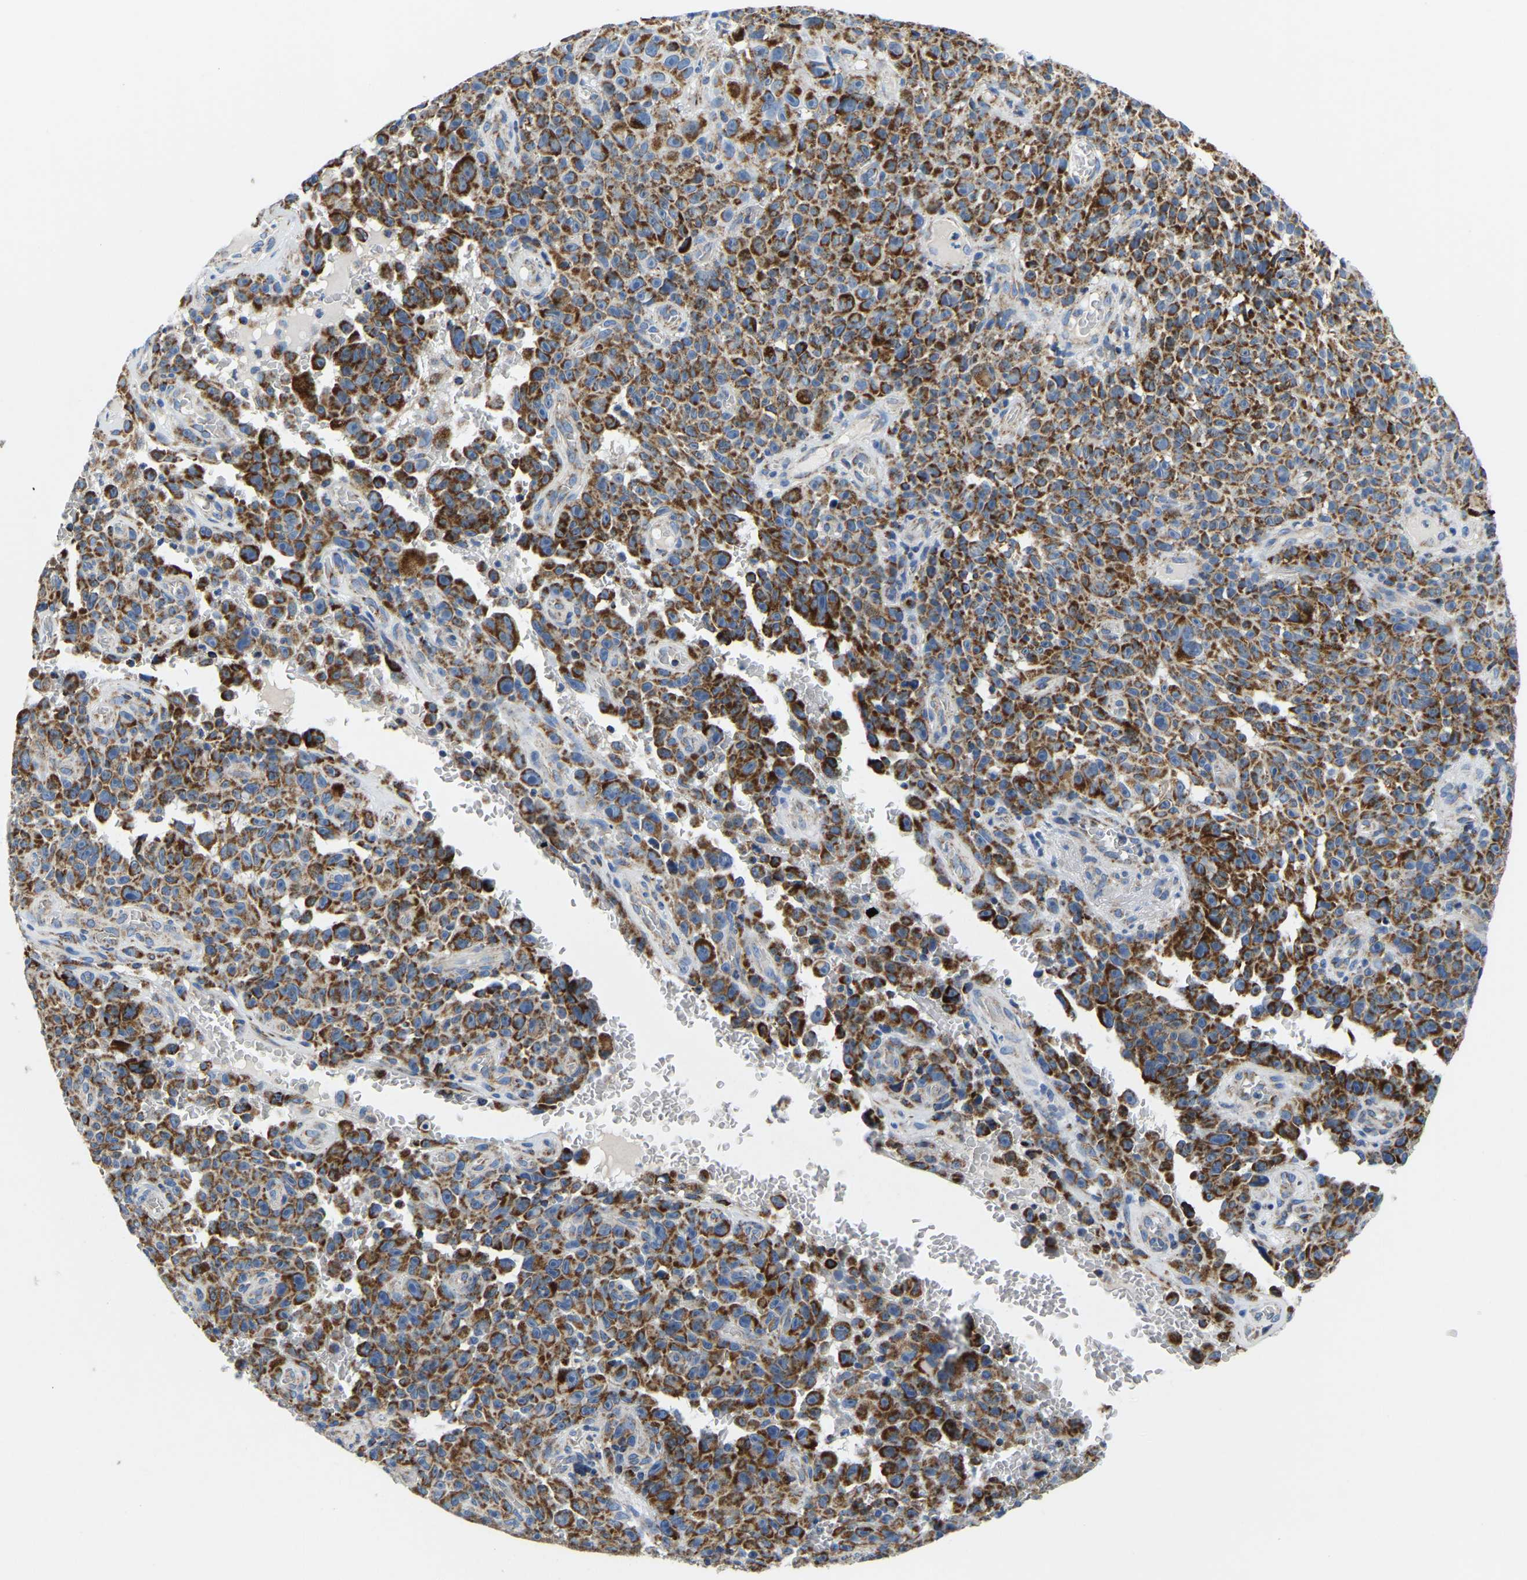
{"staining": {"intensity": "strong", "quantity": ">75%", "location": "cytoplasmic/membranous"}, "tissue": "melanoma", "cell_type": "Tumor cells", "image_type": "cancer", "snomed": [{"axis": "morphology", "description": "Malignant melanoma, NOS"}, {"axis": "topography", "description": "Skin"}], "caption": "Protein analysis of malignant melanoma tissue reveals strong cytoplasmic/membranous positivity in approximately >75% of tumor cells.", "gene": "SFXN1", "patient": {"sex": "female", "age": 82}}